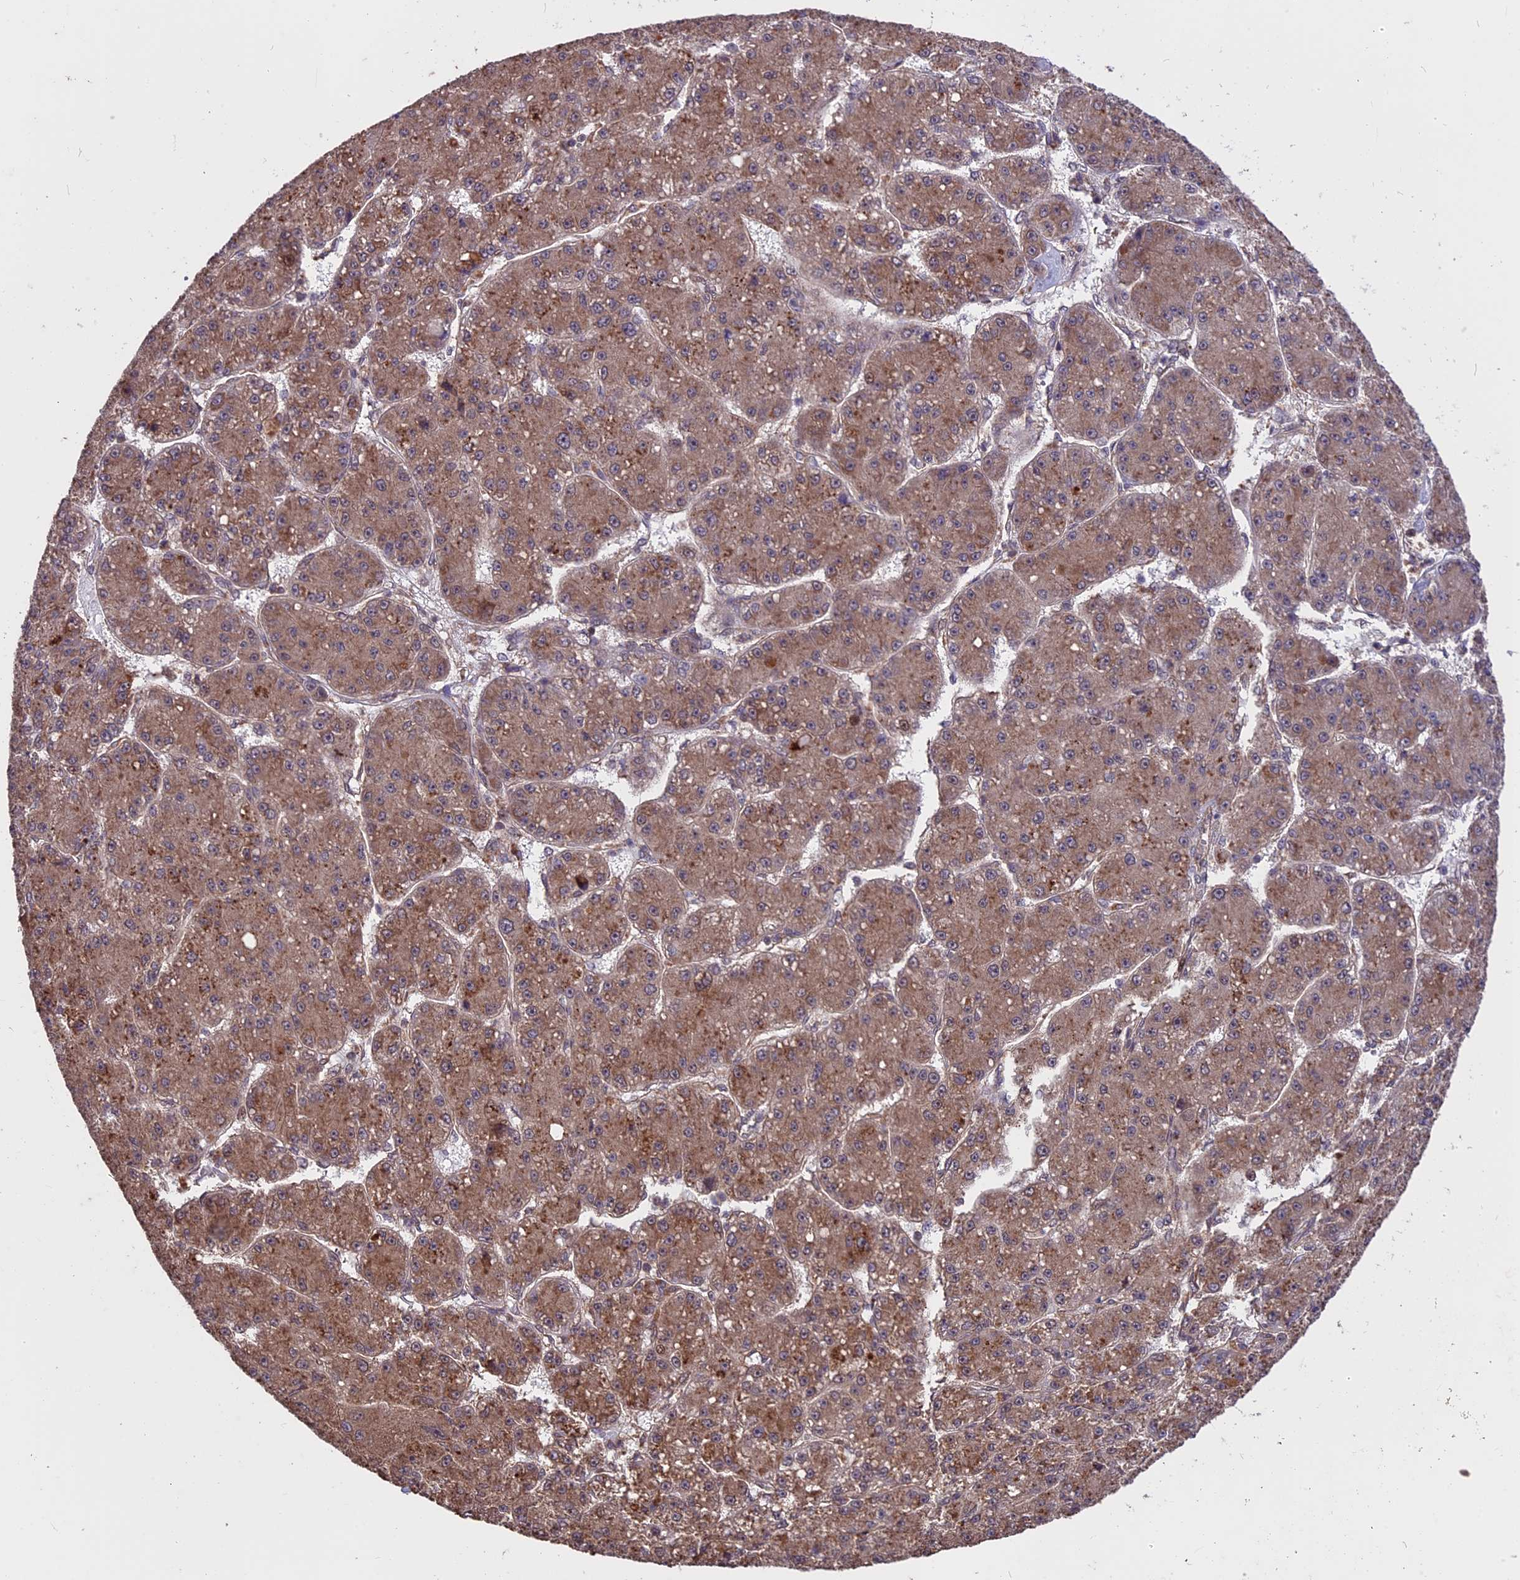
{"staining": {"intensity": "moderate", "quantity": ">75%", "location": "cytoplasmic/membranous"}, "tissue": "liver cancer", "cell_type": "Tumor cells", "image_type": "cancer", "snomed": [{"axis": "morphology", "description": "Carcinoma, Hepatocellular, NOS"}, {"axis": "topography", "description": "Liver"}], "caption": "Tumor cells demonstrate medium levels of moderate cytoplasmic/membranous expression in about >75% of cells in liver cancer (hepatocellular carcinoma). The protein is stained brown, and the nuclei are stained in blue (DAB IHC with brightfield microscopy, high magnification).", "gene": "ZNF598", "patient": {"sex": "male", "age": 67}}